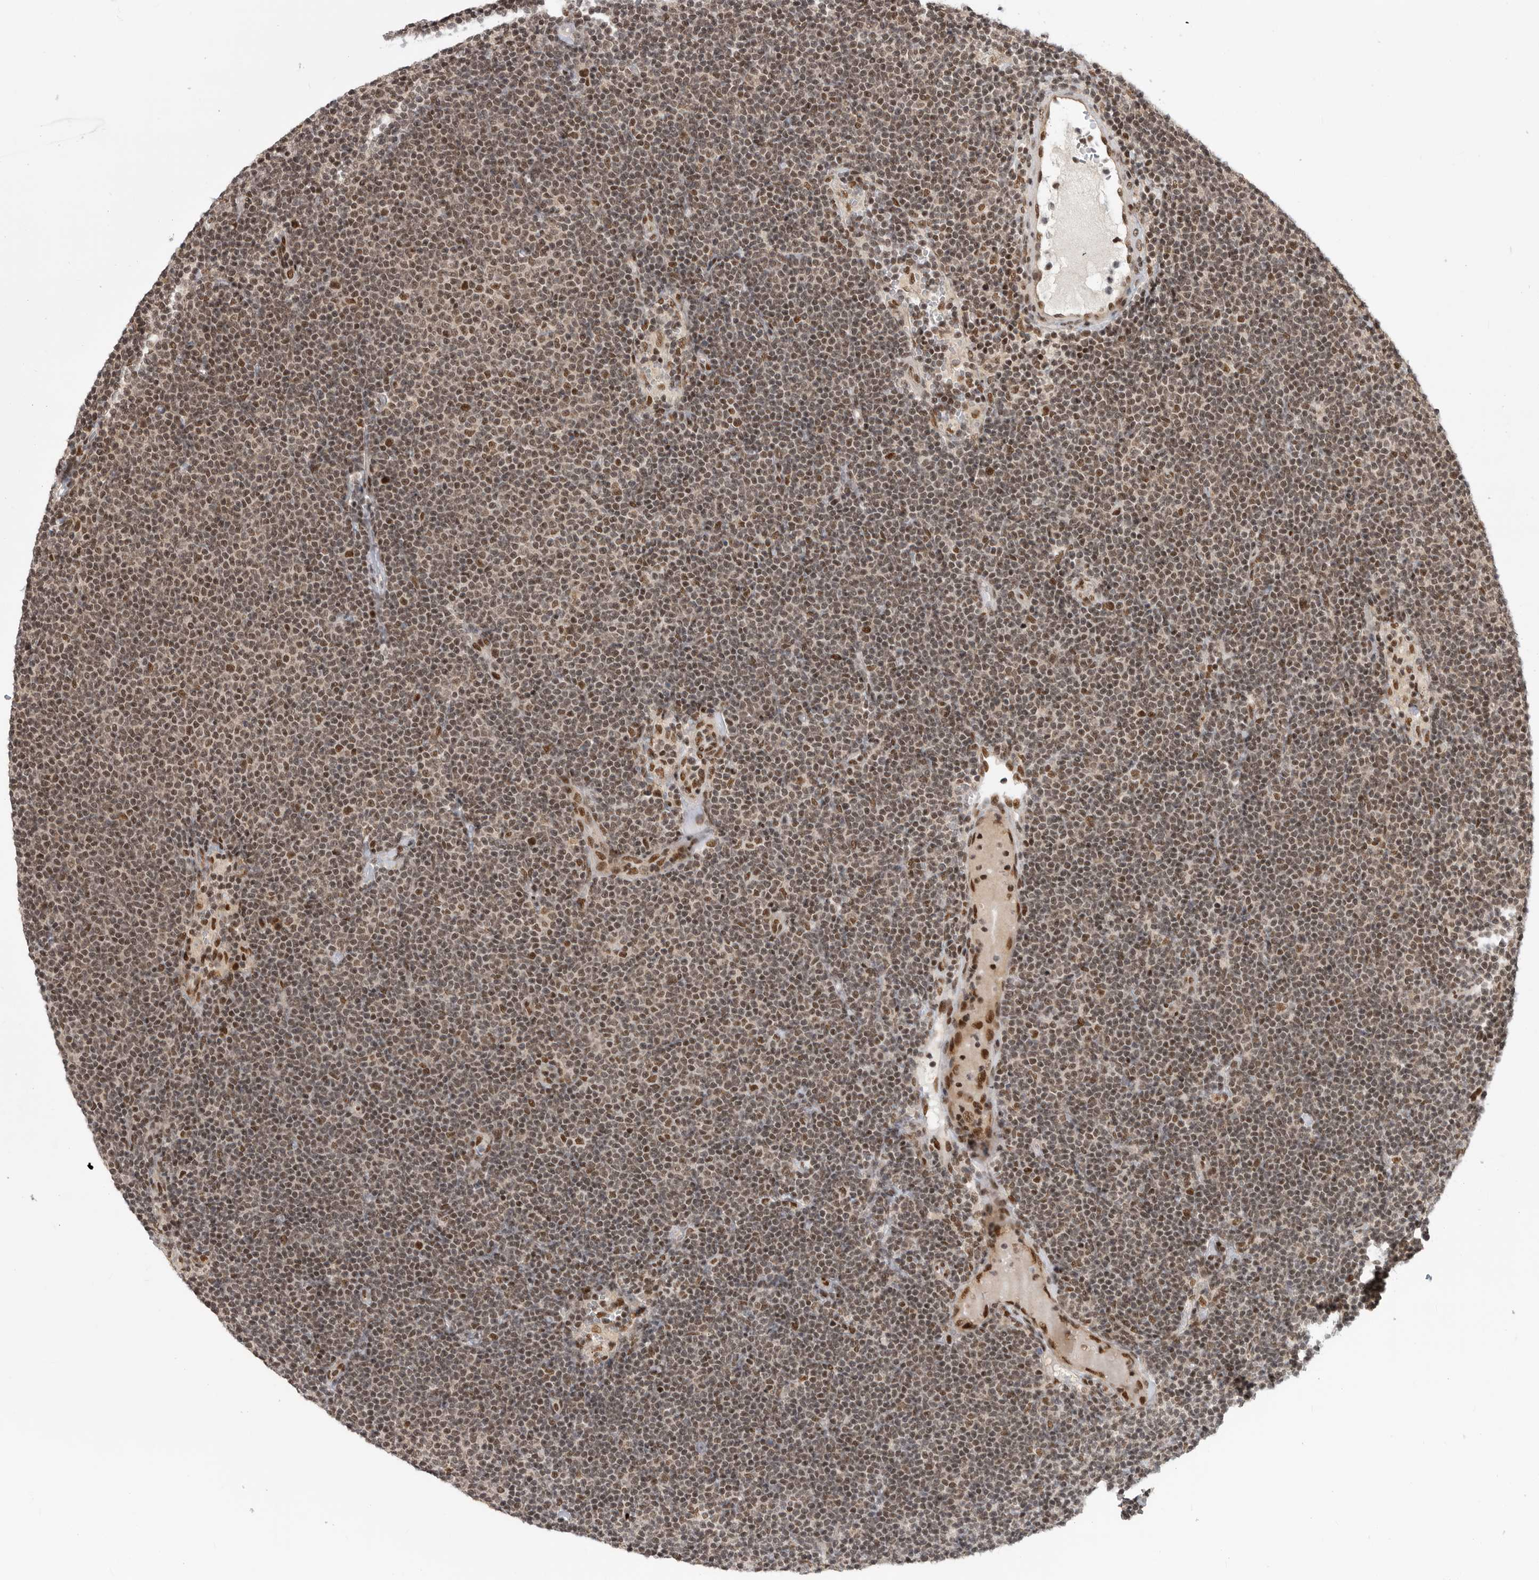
{"staining": {"intensity": "moderate", "quantity": ">75%", "location": "nuclear"}, "tissue": "lymphoma", "cell_type": "Tumor cells", "image_type": "cancer", "snomed": [{"axis": "morphology", "description": "Malignant lymphoma, non-Hodgkin's type, Low grade"}, {"axis": "topography", "description": "Lymph node"}], "caption": "Protein expression analysis of low-grade malignant lymphoma, non-Hodgkin's type shows moderate nuclear expression in approximately >75% of tumor cells.", "gene": "ZNF830", "patient": {"sex": "female", "age": 53}}